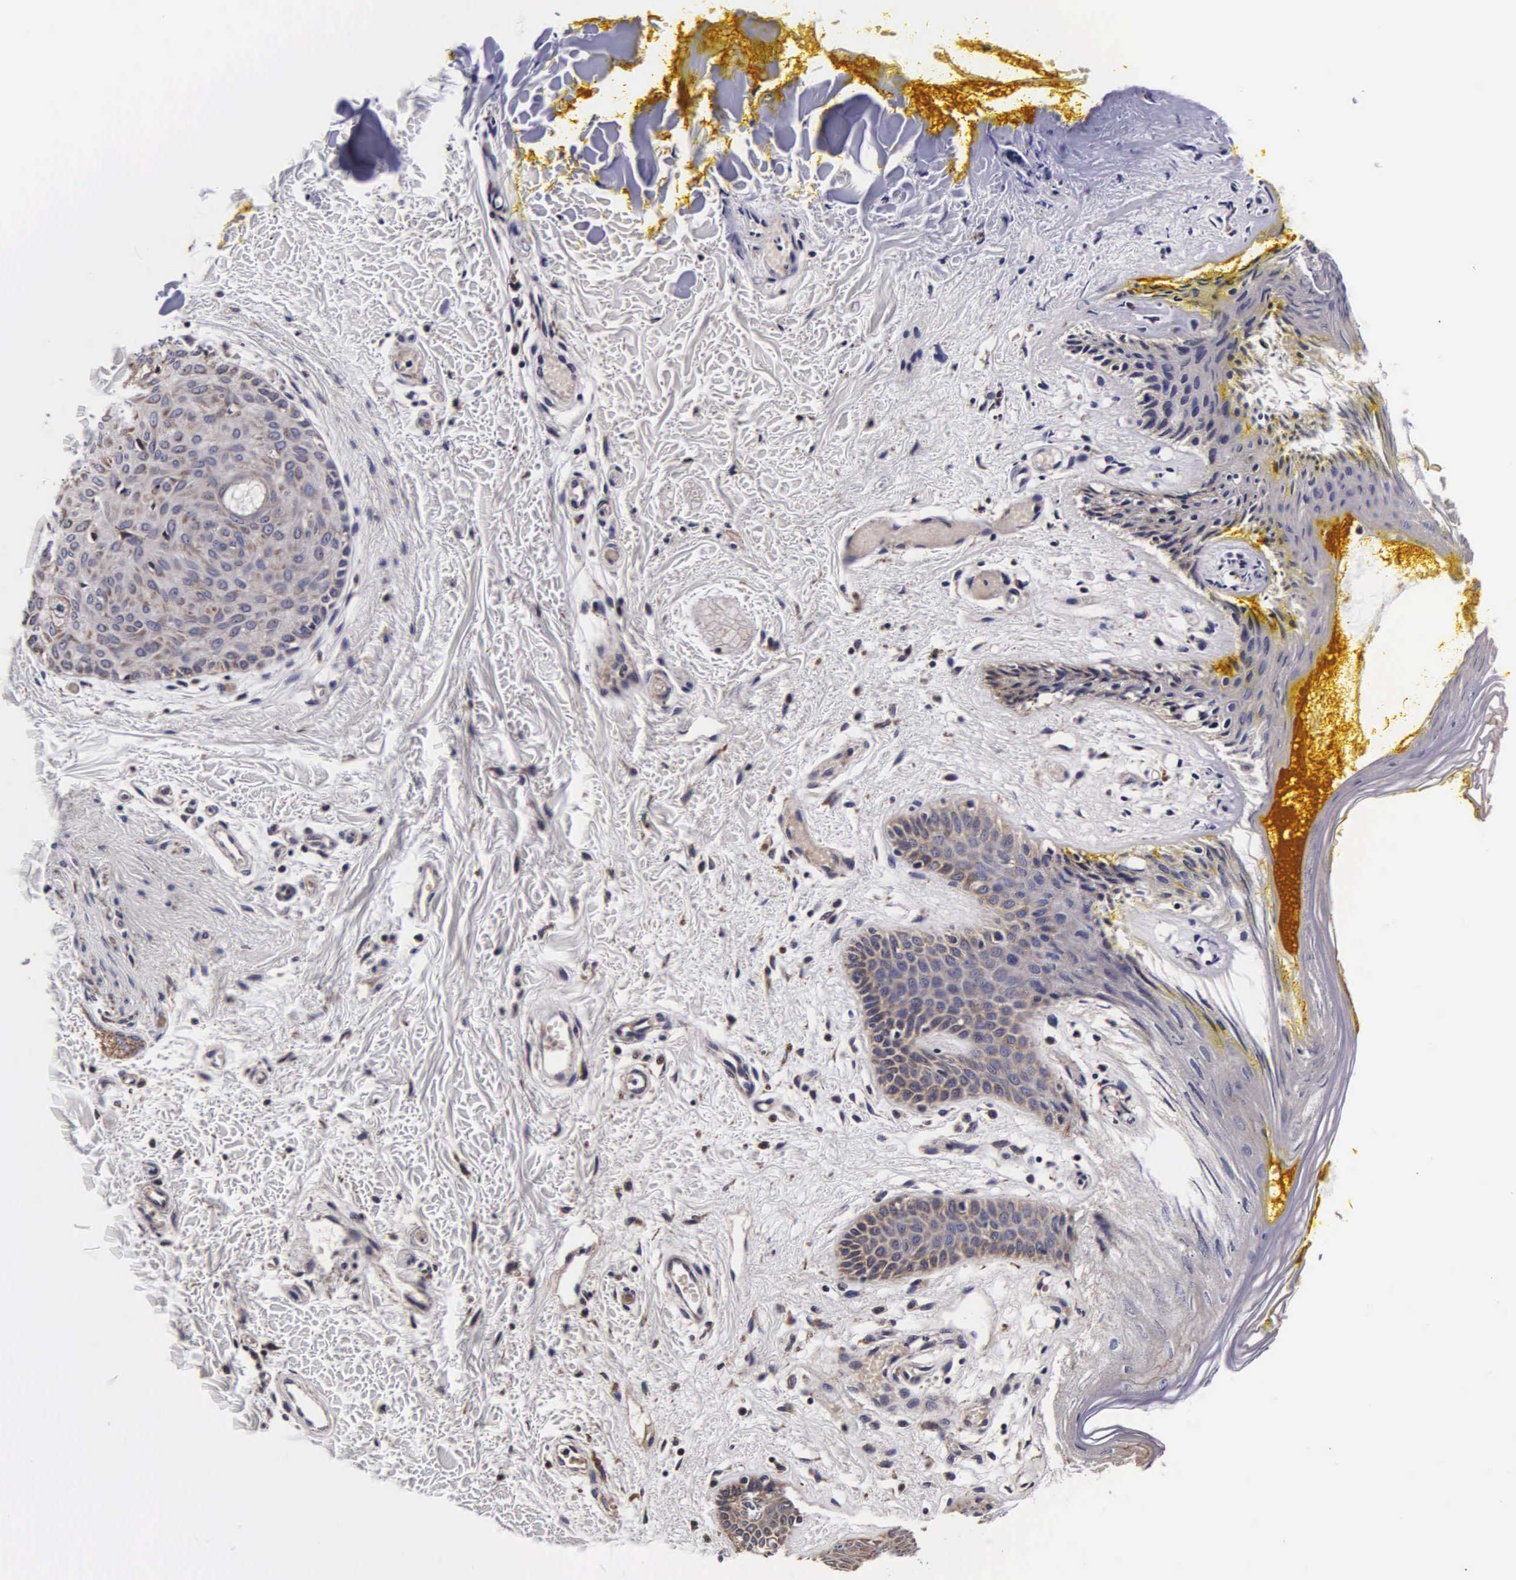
{"staining": {"intensity": "weak", "quantity": "<25%", "location": "cytoplasmic/membranous"}, "tissue": "skin", "cell_type": "Epidermal cells", "image_type": "normal", "snomed": [{"axis": "morphology", "description": "Normal tissue, NOS"}, {"axis": "topography", "description": "Skin"}, {"axis": "topography", "description": "Anal"}], "caption": "Immunohistochemistry (IHC) photomicrograph of benign human skin stained for a protein (brown), which demonstrates no expression in epidermal cells. (Brightfield microscopy of DAB (3,3'-diaminobenzidine) immunohistochemistry (IHC) at high magnification).", "gene": "PSMA3", "patient": {"sex": "male", "age": 61}}